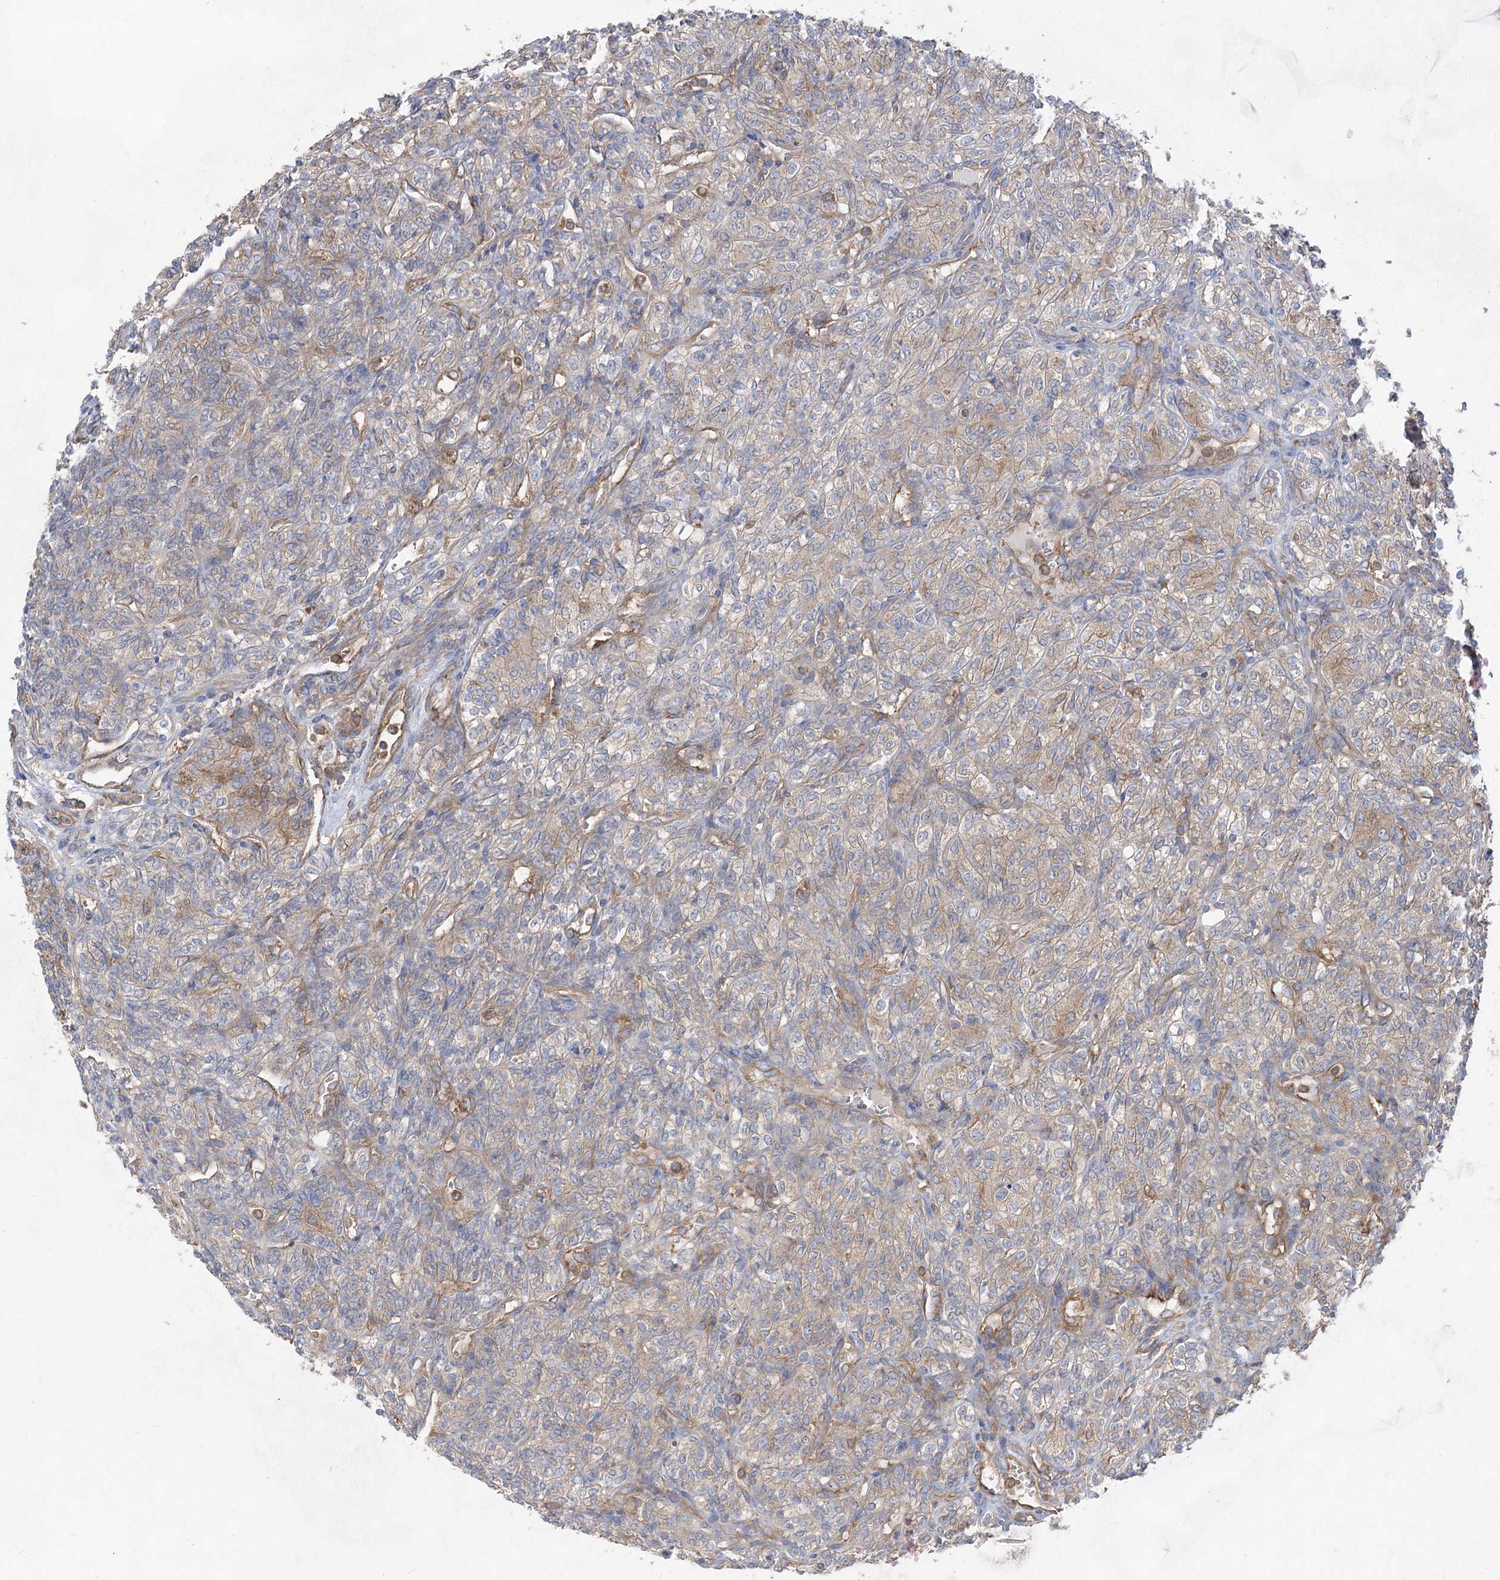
{"staining": {"intensity": "weak", "quantity": "25%-75%", "location": "cytoplasmic/membranous"}, "tissue": "renal cancer", "cell_type": "Tumor cells", "image_type": "cancer", "snomed": [{"axis": "morphology", "description": "Adenocarcinoma, NOS"}, {"axis": "topography", "description": "Kidney"}], "caption": "Weak cytoplasmic/membranous protein positivity is identified in approximately 25%-75% of tumor cells in renal cancer (adenocarcinoma).", "gene": "EIF3A", "patient": {"sex": "male", "age": 77}}